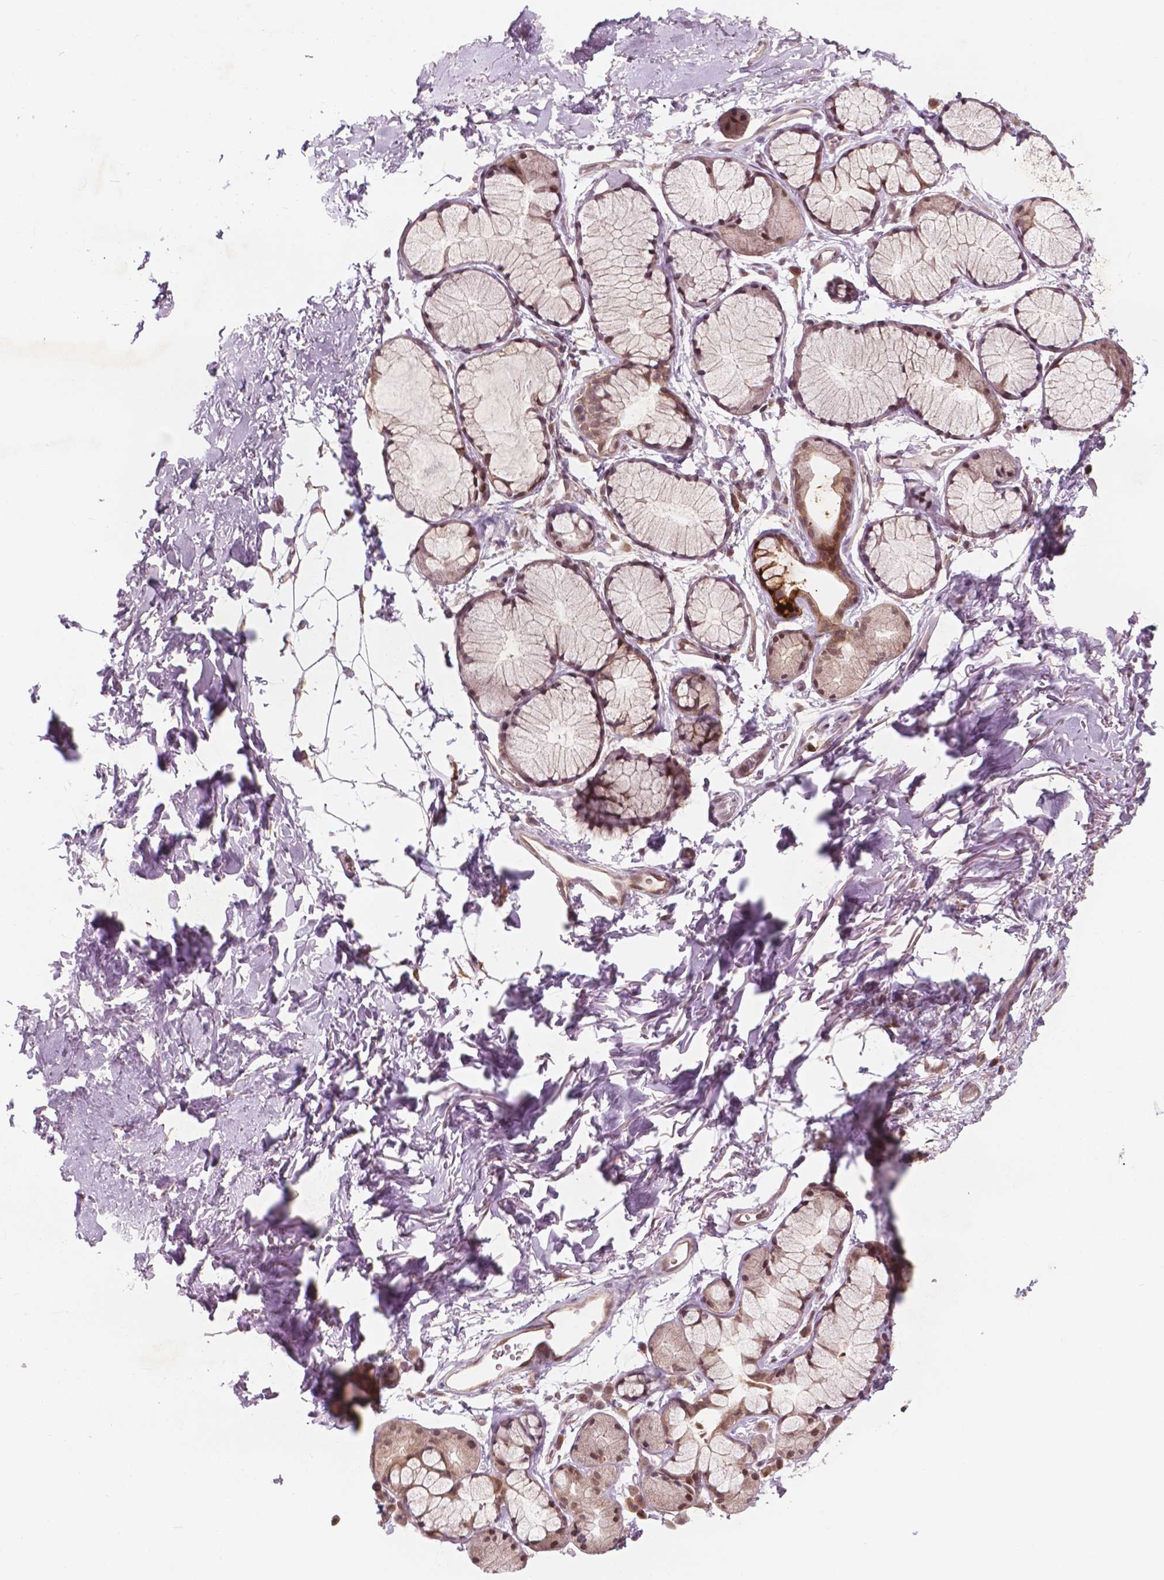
{"staining": {"intensity": "moderate", "quantity": ">75%", "location": "nuclear"}, "tissue": "adipose tissue", "cell_type": "Adipocytes", "image_type": "normal", "snomed": [{"axis": "morphology", "description": "Normal tissue, NOS"}, {"axis": "topography", "description": "Cartilage tissue"}, {"axis": "topography", "description": "Bronchus"}], "caption": "A high-resolution micrograph shows immunohistochemistry (IHC) staining of benign adipose tissue, which reveals moderate nuclear expression in about >75% of adipocytes.", "gene": "NFAT5", "patient": {"sex": "female", "age": 79}}